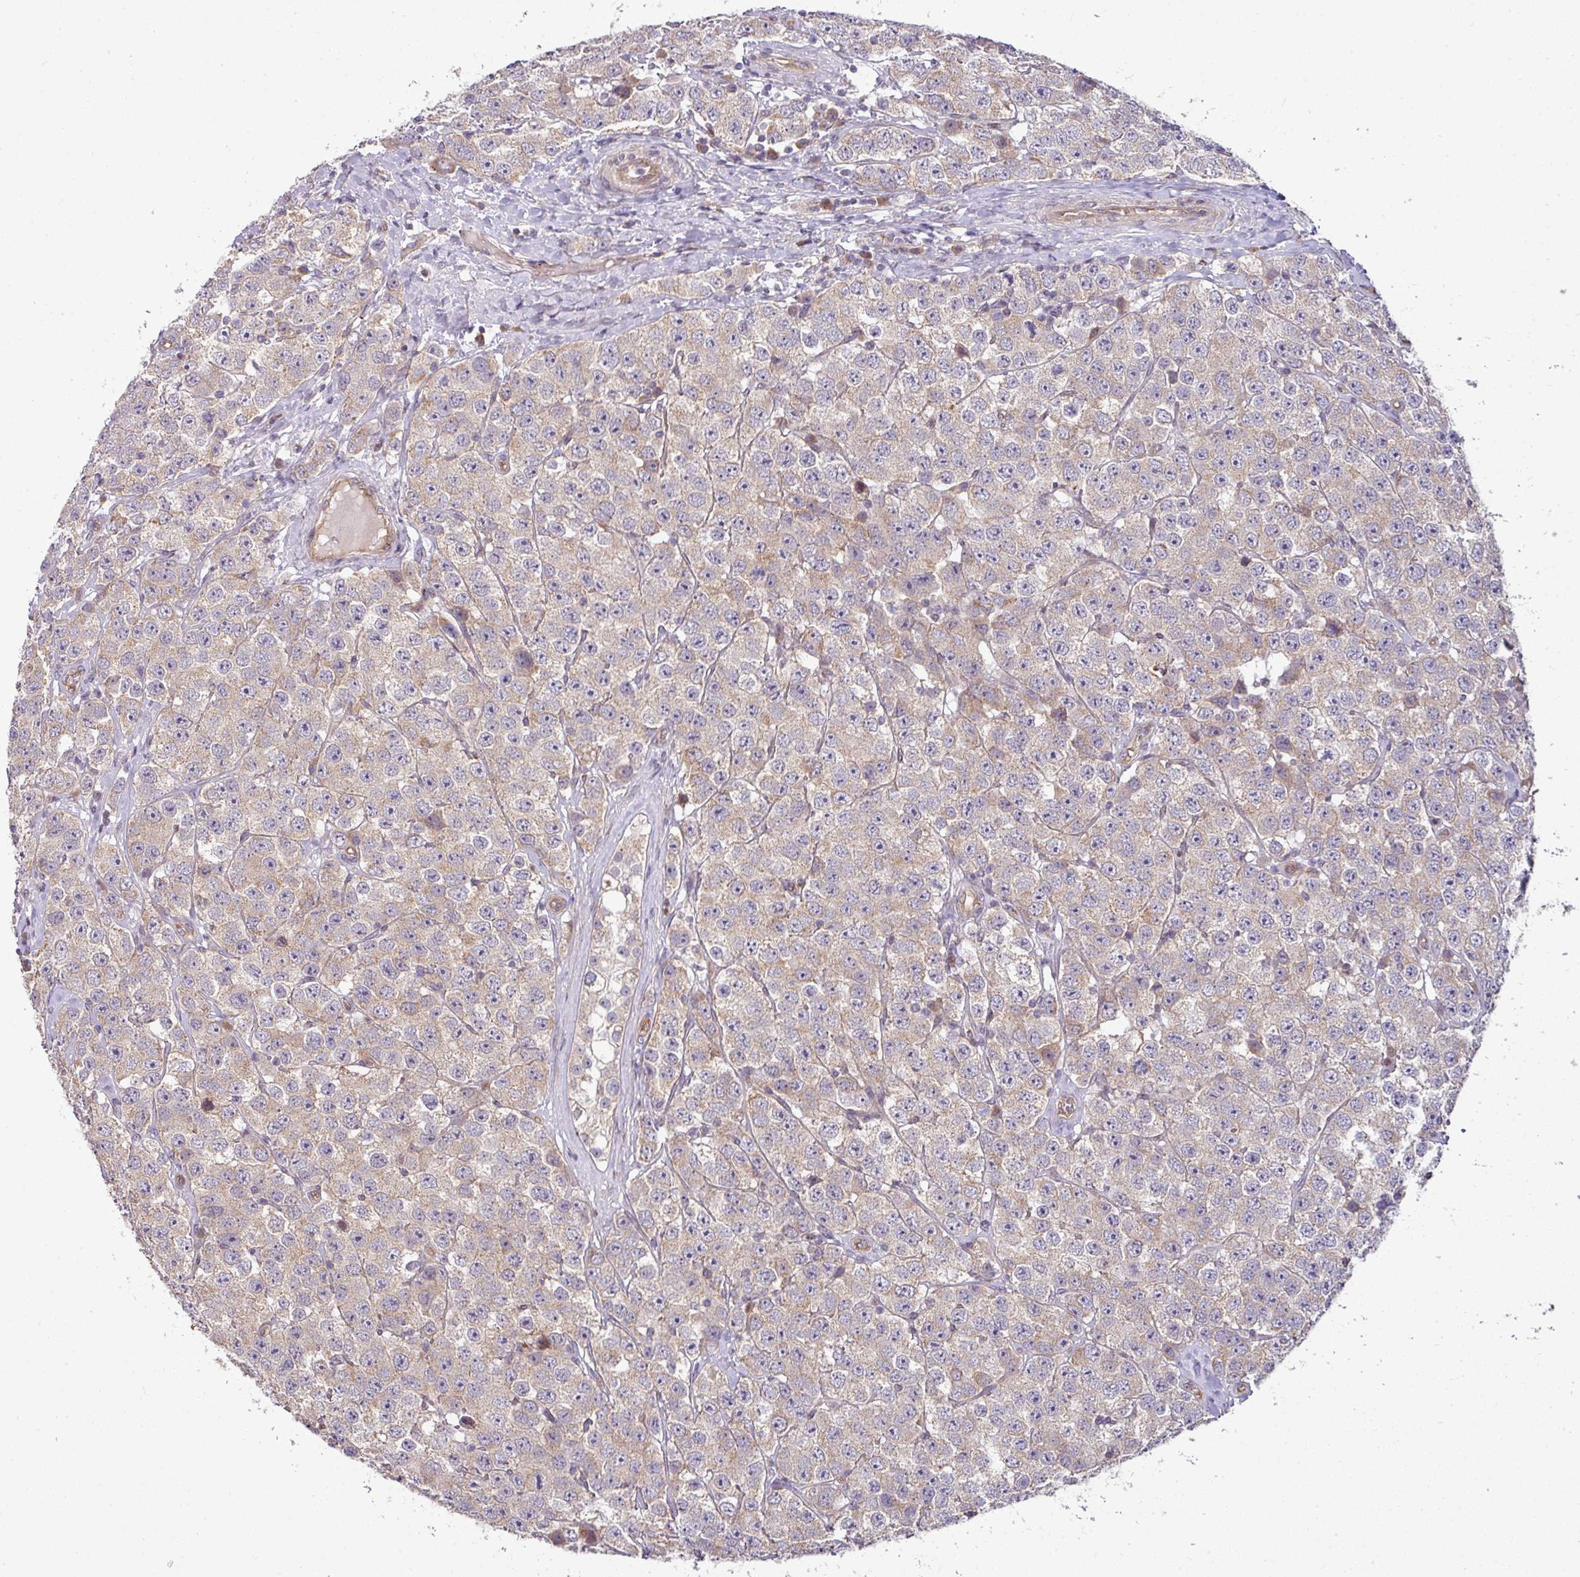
{"staining": {"intensity": "weak", "quantity": "25%-75%", "location": "cytoplasmic/membranous"}, "tissue": "testis cancer", "cell_type": "Tumor cells", "image_type": "cancer", "snomed": [{"axis": "morphology", "description": "Seminoma, NOS"}, {"axis": "topography", "description": "Testis"}], "caption": "Protein expression analysis of human testis cancer (seminoma) reveals weak cytoplasmic/membranous positivity in about 25%-75% of tumor cells. (Brightfield microscopy of DAB IHC at high magnification).", "gene": "TIMMDC1", "patient": {"sex": "male", "age": 28}}